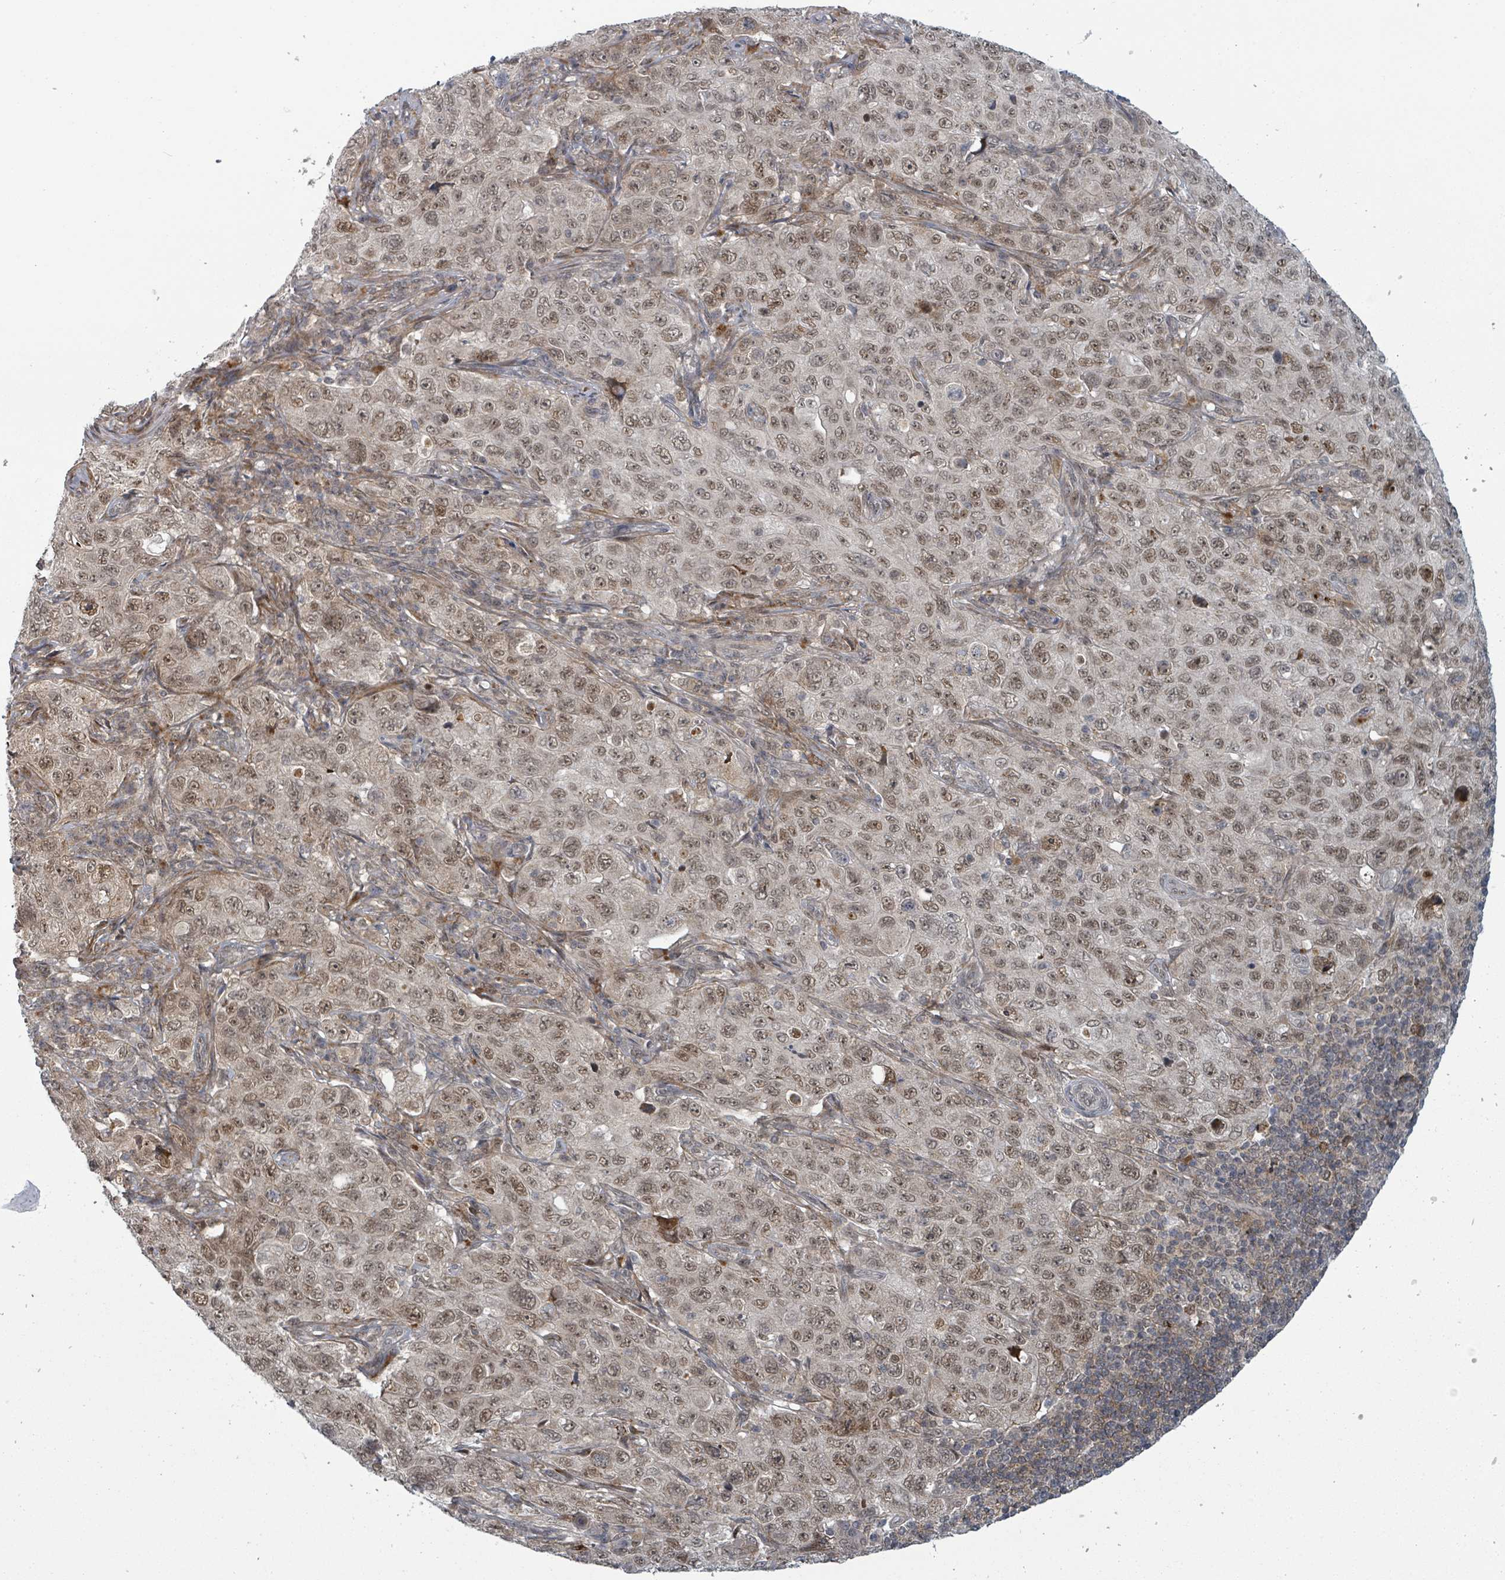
{"staining": {"intensity": "moderate", "quantity": ">75%", "location": "nuclear"}, "tissue": "pancreatic cancer", "cell_type": "Tumor cells", "image_type": "cancer", "snomed": [{"axis": "morphology", "description": "Adenocarcinoma, NOS"}, {"axis": "topography", "description": "Pancreas"}], "caption": "Protein expression analysis of pancreatic cancer (adenocarcinoma) reveals moderate nuclear positivity in about >75% of tumor cells.", "gene": "GTF3C1", "patient": {"sex": "male", "age": 68}}